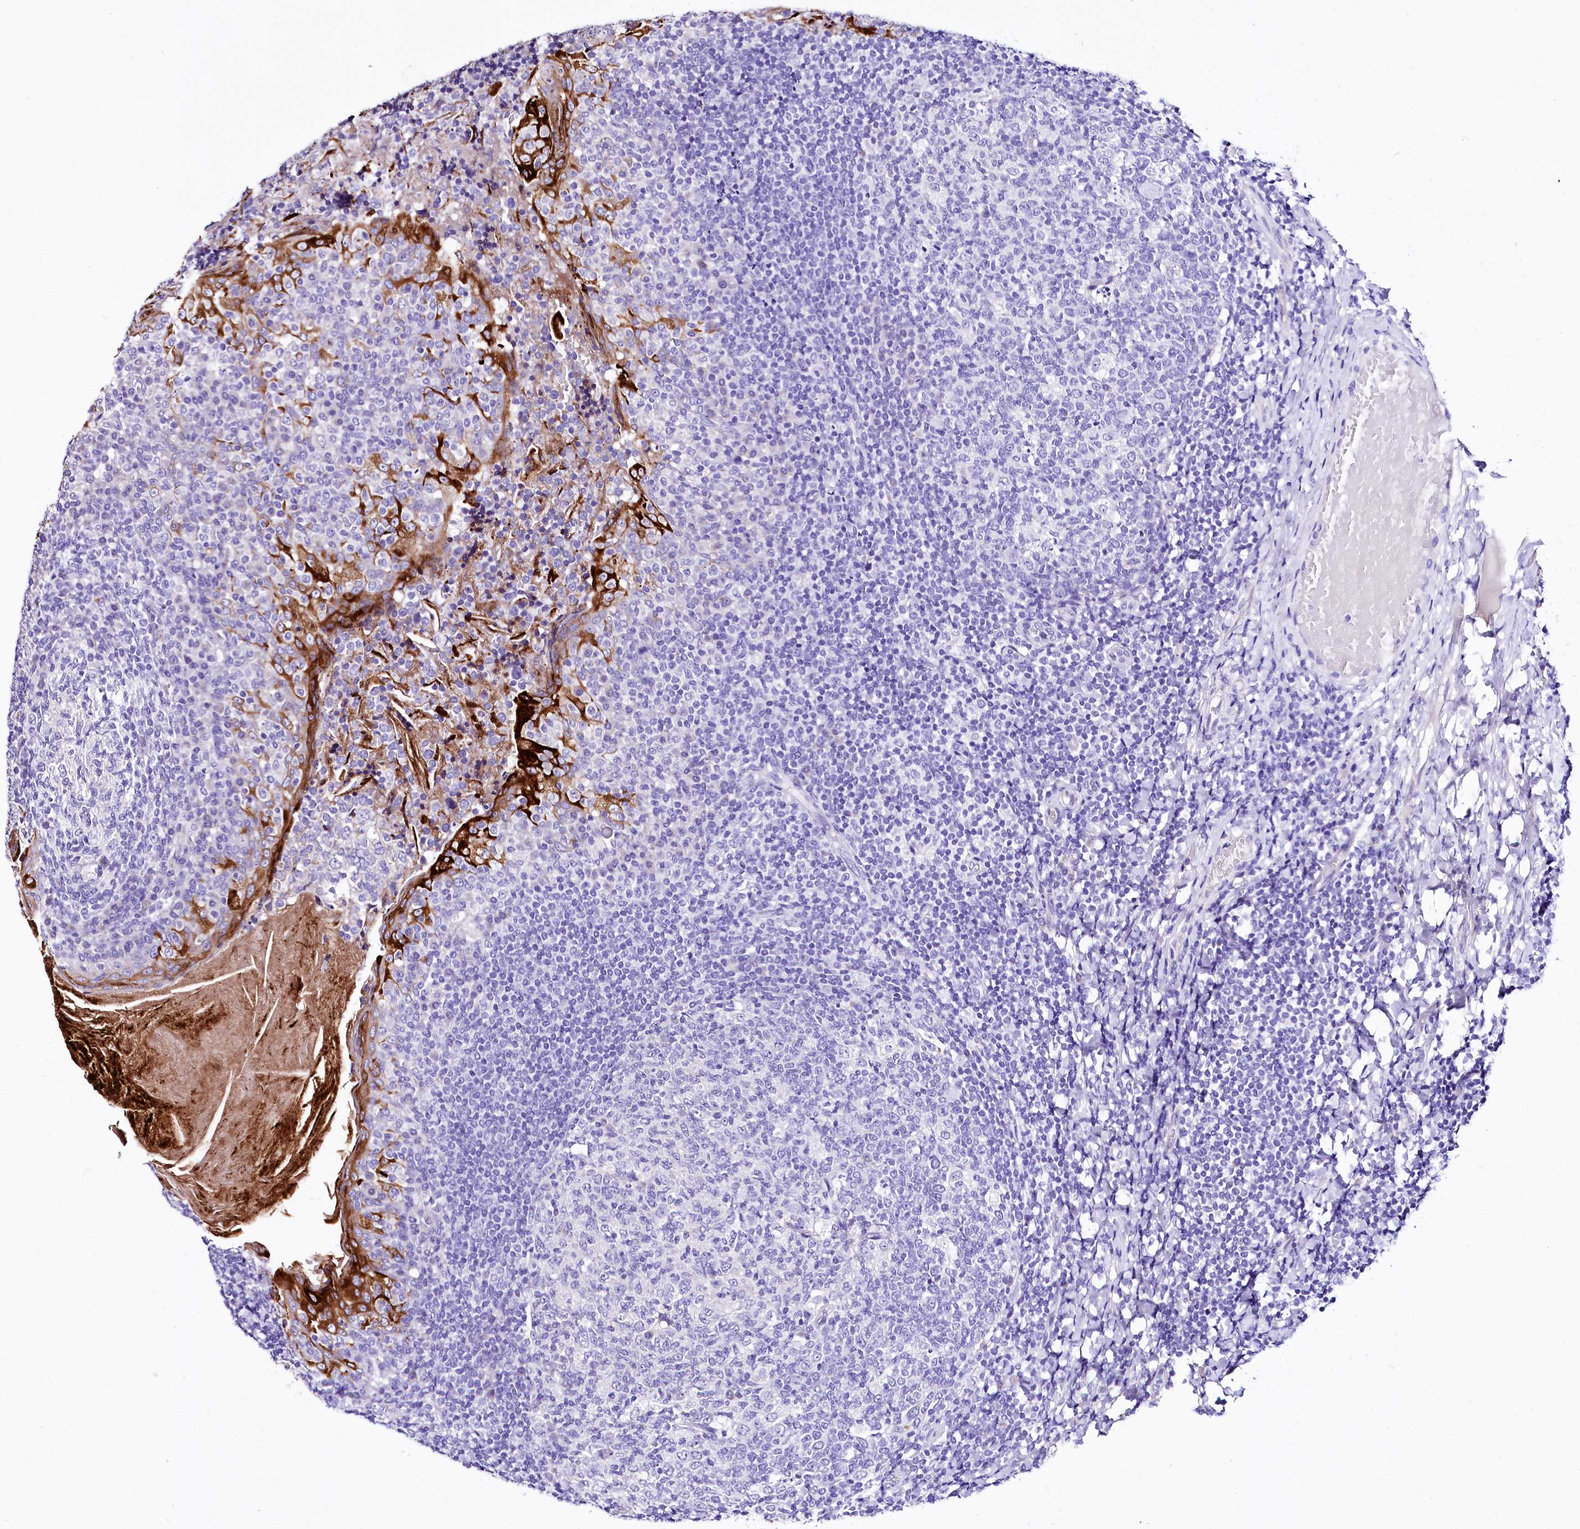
{"staining": {"intensity": "negative", "quantity": "none", "location": "none"}, "tissue": "tonsil", "cell_type": "Germinal center cells", "image_type": "normal", "snomed": [{"axis": "morphology", "description": "Normal tissue, NOS"}, {"axis": "topography", "description": "Tonsil"}], "caption": "Germinal center cells show no significant protein positivity in benign tonsil. Brightfield microscopy of immunohistochemistry (IHC) stained with DAB (3,3'-diaminobenzidine) (brown) and hematoxylin (blue), captured at high magnification.", "gene": "A2ML1", "patient": {"sex": "female", "age": 19}}